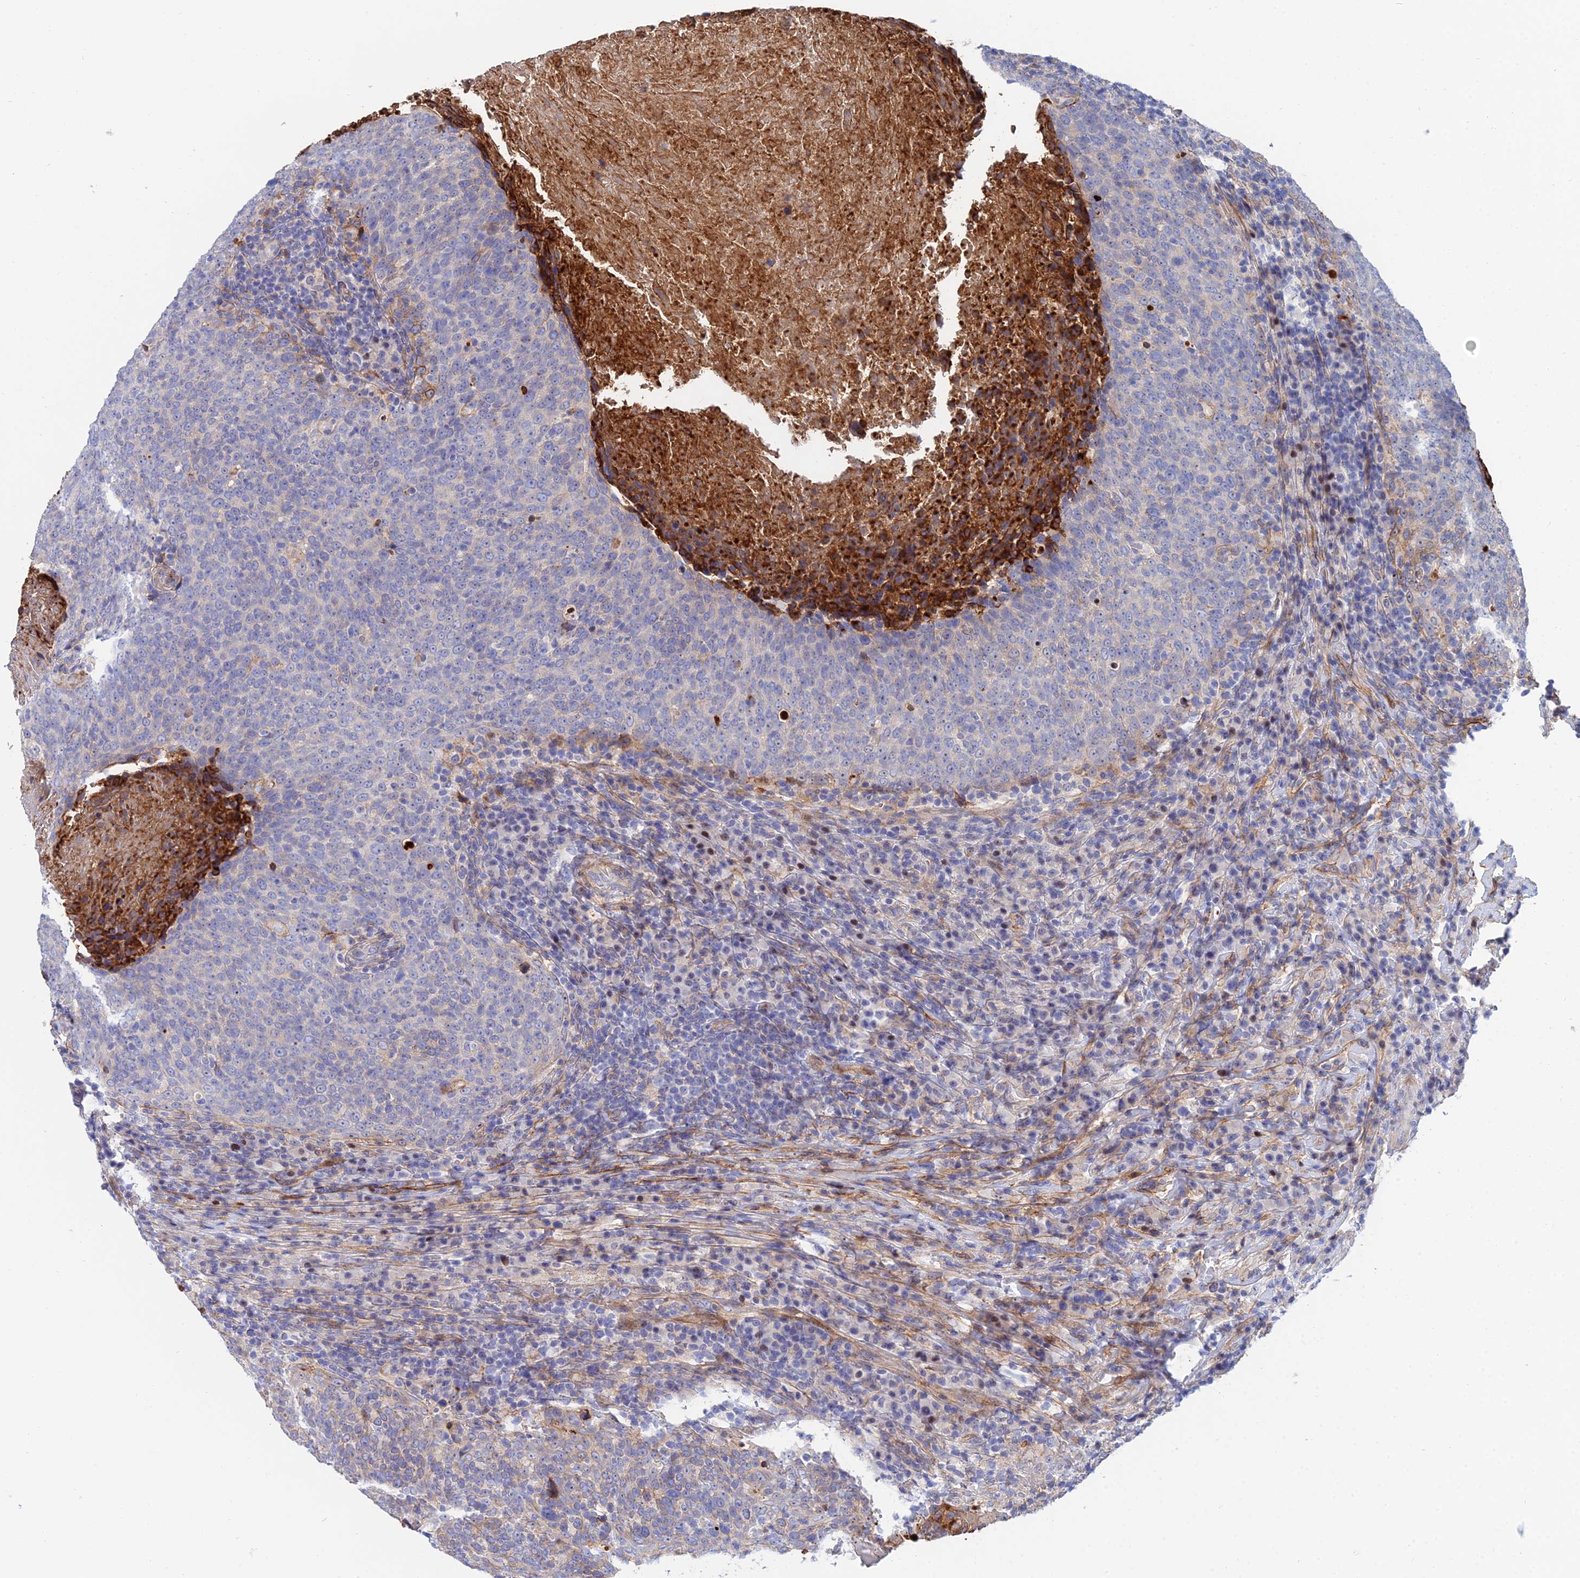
{"staining": {"intensity": "moderate", "quantity": "<25%", "location": "cytoplasmic/membranous"}, "tissue": "head and neck cancer", "cell_type": "Tumor cells", "image_type": "cancer", "snomed": [{"axis": "morphology", "description": "Squamous cell carcinoma, NOS"}, {"axis": "morphology", "description": "Squamous cell carcinoma, metastatic, NOS"}, {"axis": "topography", "description": "Lymph node"}, {"axis": "topography", "description": "Head-Neck"}], "caption": "Protein staining displays moderate cytoplasmic/membranous staining in about <25% of tumor cells in squamous cell carcinoma (head and neck). (Stains: DAB (3,3'-diaminobenzidine) in brown, nuclei in blue, Microscopy: brightfield microscopy at high magnification).", "gene": "TRIM43B", "patient": {"sex": "male", "age": 62}}